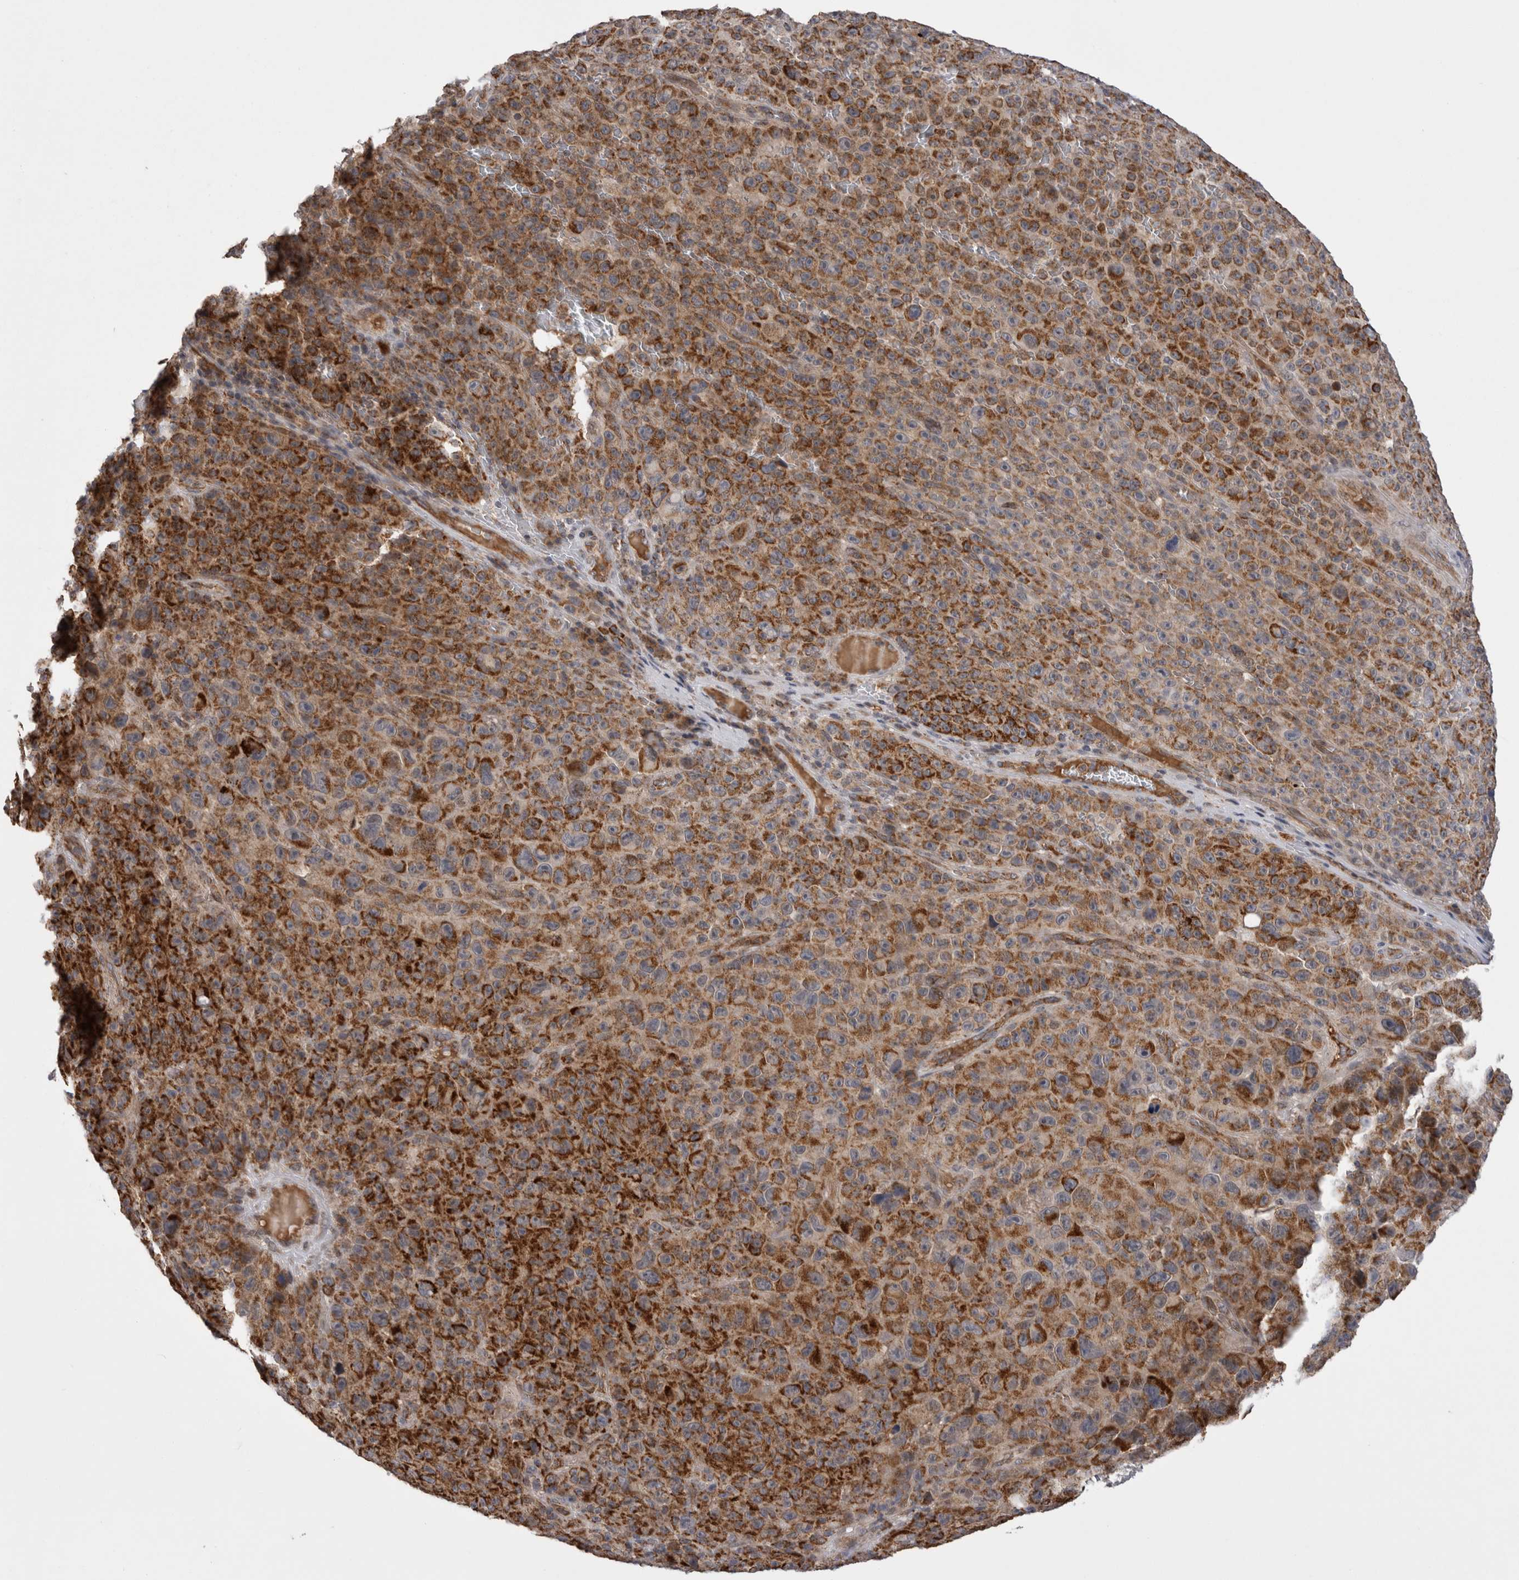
{"staining": {"intensity": "strong", "quantity": ">75%", "location": "cytoplasmic/membranous"}, "tissue": "melanoma", "cell_type": "Tumor cells", "image_type": "cancer", "snomed": [{"axis": "morphology", "description": "Malignant melanoma, NOS"}, {"axis": "topography", "description": "Skin"}], "caption": "A brown stain shows strong cytoplasmic/membranous positivity of a protein in human melanoma tumor cells.", "gene": "DARS2", "patient": {"sex": "female", "age": 82}}